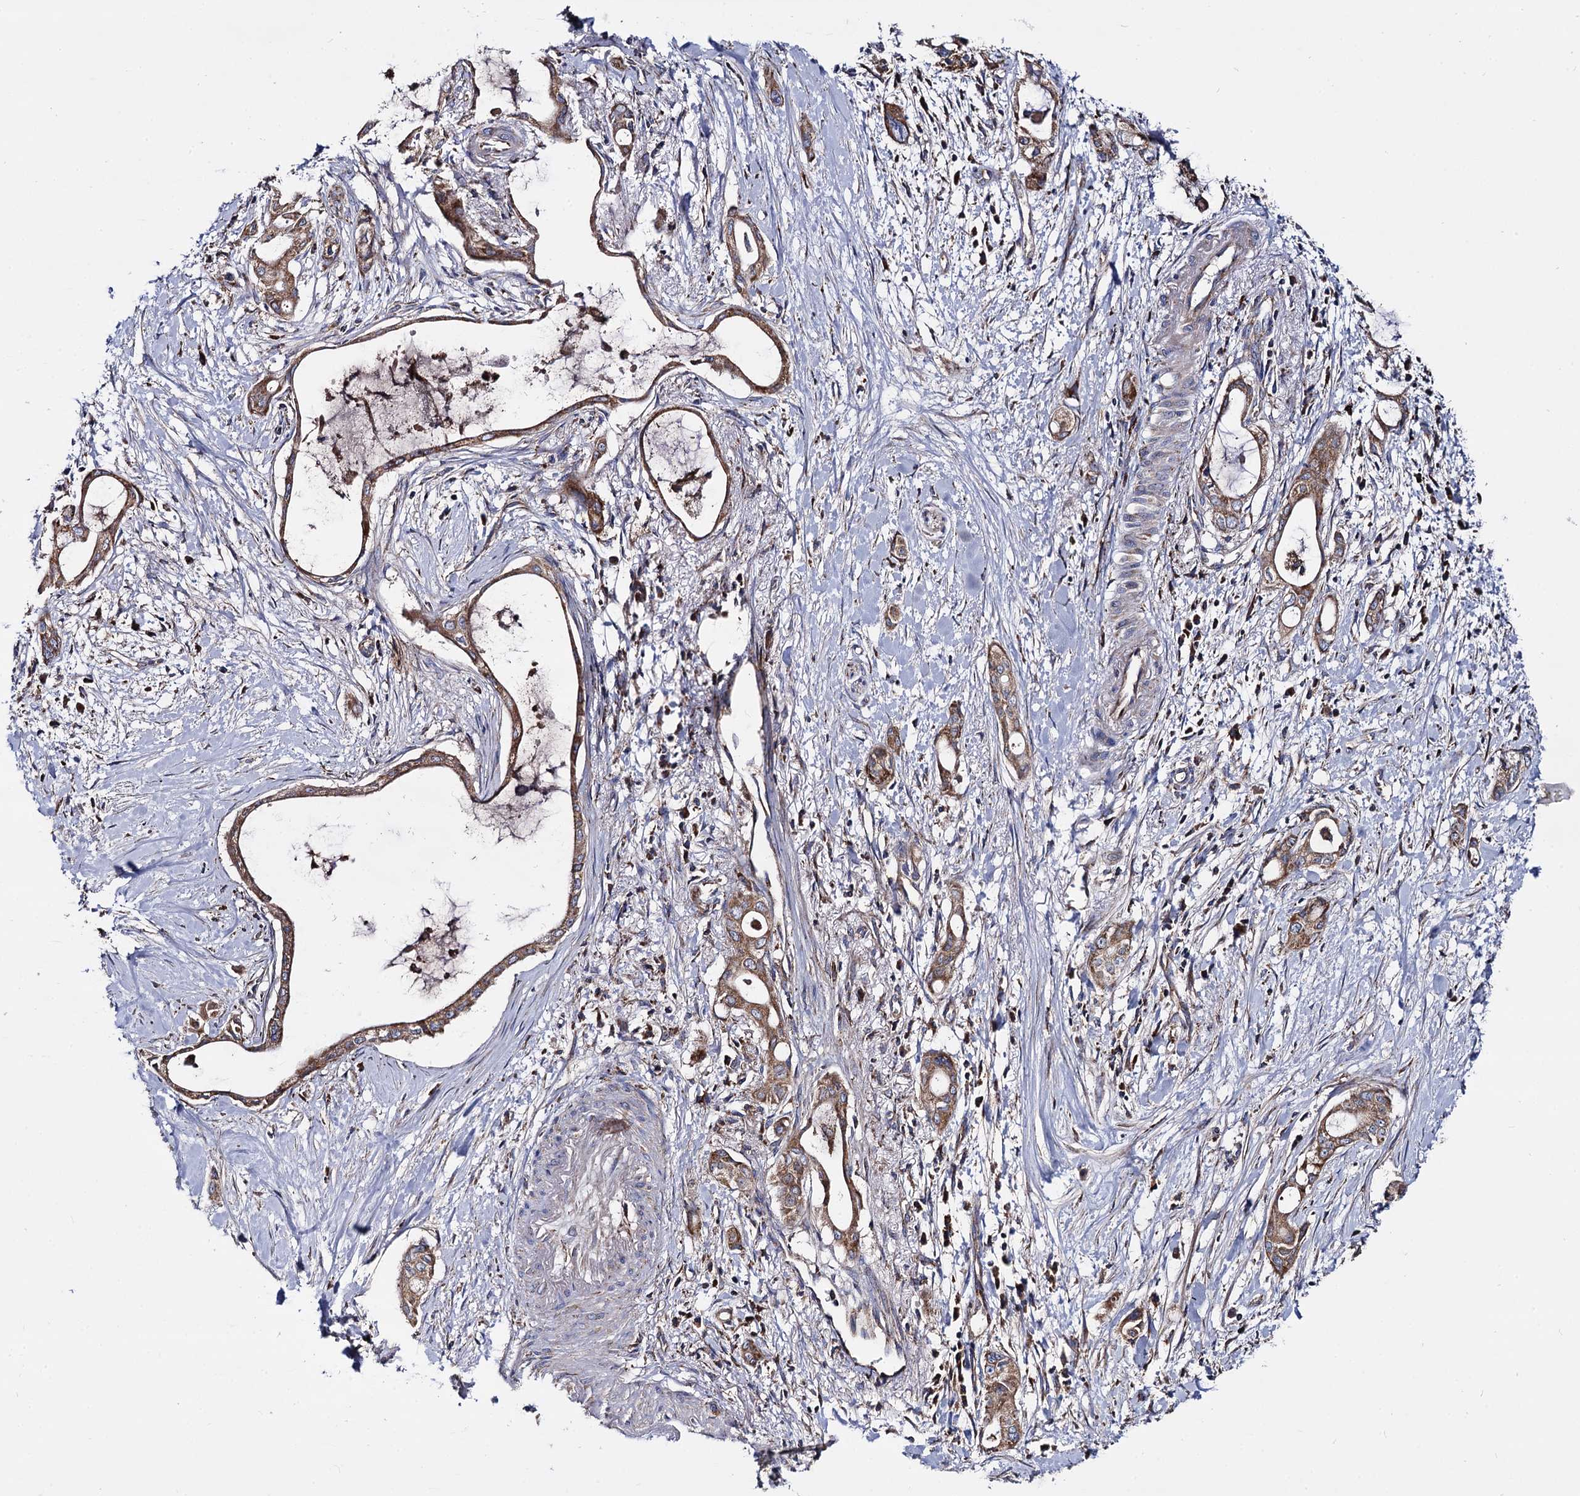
{"staining": {"intensity": "moderate", "quantity": ">75%", "location": "cytoplasmic/membranous"}, "tissue": "pancreatic cancer", "cell_type": "Tumor cells", "image_type": "cancer", "snomed": [{"axis": "morphology", "description": "Adenocarcinoma, NOS"}, {"axis": "topography", "description": "Pancreas"}], "caption": "Pancreatic cancer (adenocarcinoma) stained with a brown dye reveals moderate cytoplasmic/membranous positive positivity in about >75% of tumor cells.", "gene": "IQCH", "patient": {"sex": "male", "age": 72}}